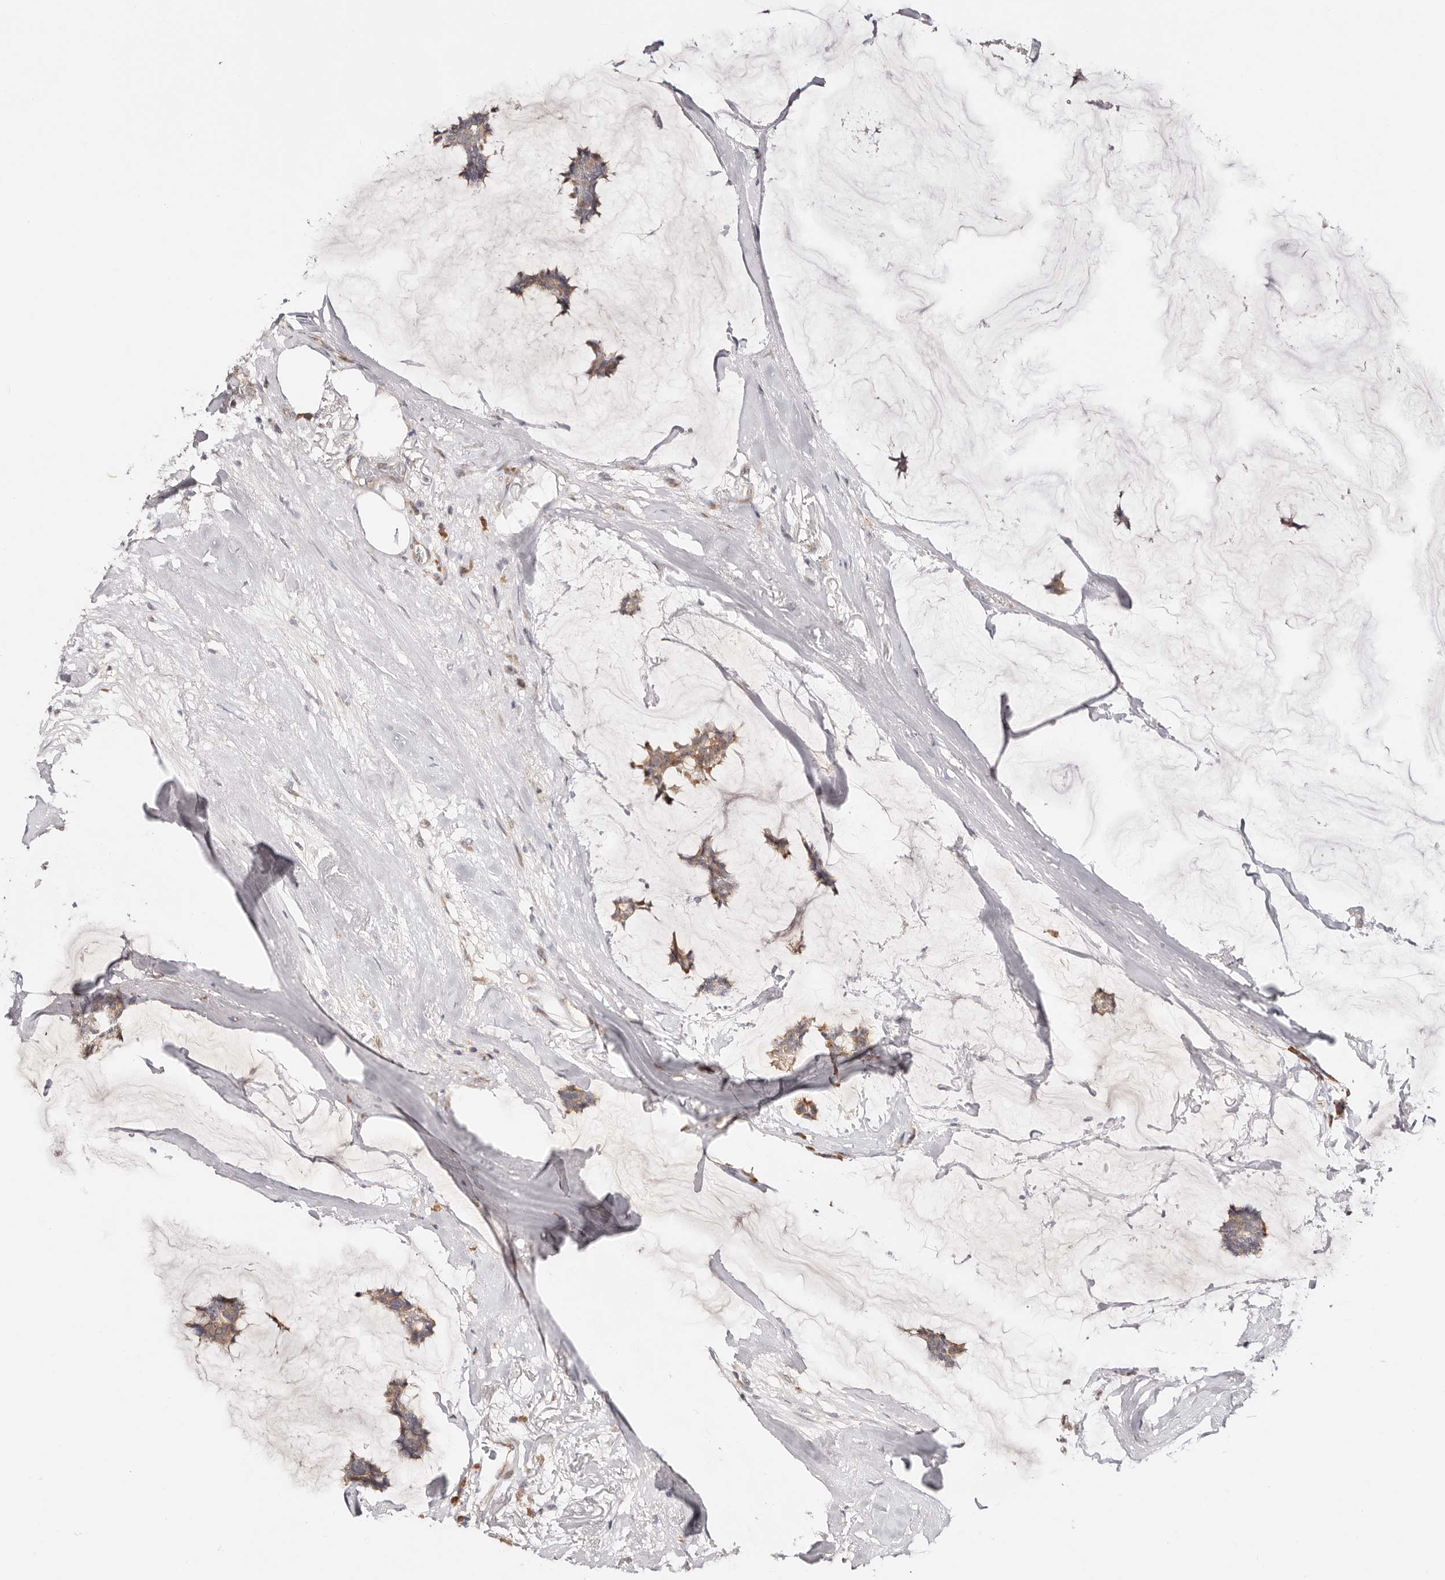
{"staining": {"intensity": "weak", "quantity": ">75%", "location": "cytoplasmic/membranous"}, "tissue": "breast cancer", "cell_type": "Tumor cells", "image_type": "cancer", "snomed": [{"axis": "morphology", "description": "Duct carcinoma"}, {"axis": "topography", "description": "Breast"}], "caption": "Immunohistochemistry (IHC) staining of breast cancer, which exhibits low levels of weak cytoplasmic/membranous expression in about >75% of tumor cells indicating weak cytoplasmic/membranous protein expression. The staining was performed using DAB (brown) for protein detection and nuclei were counterstained in hematoxylin (blue).", "gene": "BCL2L15", "patient": {"sex": "female", "age": 93}}